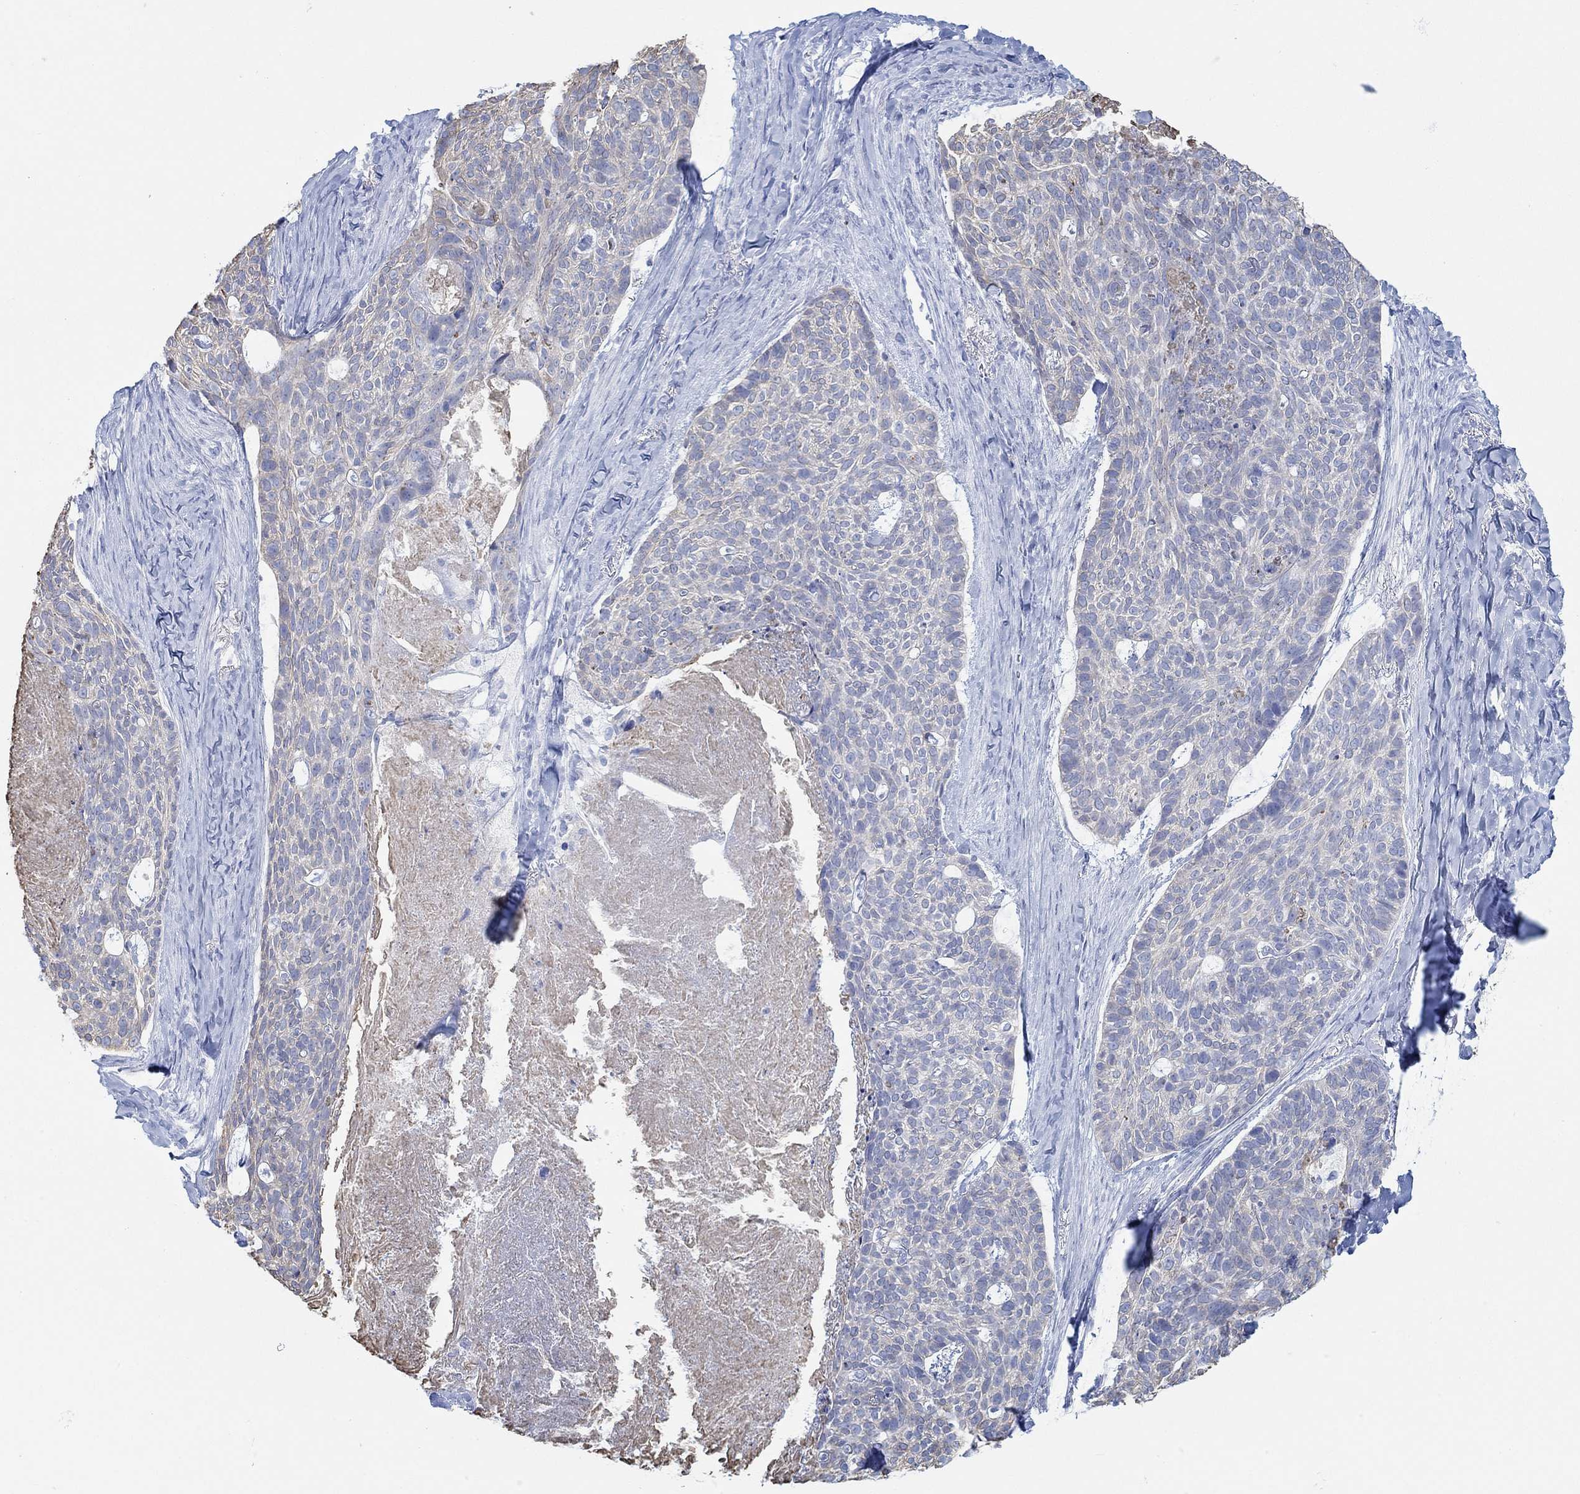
{"staining": {"intensity": "weak", "quantity": "<25%", "location": "cytoplasmic/membranous"}, "tissue": "skin cancer", "cell_type": "Tumor cells", "image_type": "cancer", "snomed": [{"axis": "morphology", "description": "Basal cell carcinoma"}, {"axis": "topography", "description": "Skin"}], "caption": "Image shows no significant protein expression in tumor cells of skin basal cell carcinoma. Brightfield microscopy of immunohistochemistry (IHC) stained with DAB (3,3'-diaminobenzidine) (brown) and hematoxylin (blue), captured at high magnification.", "gene": "AK8", "patient": {"sex": "female", "age": 69}}